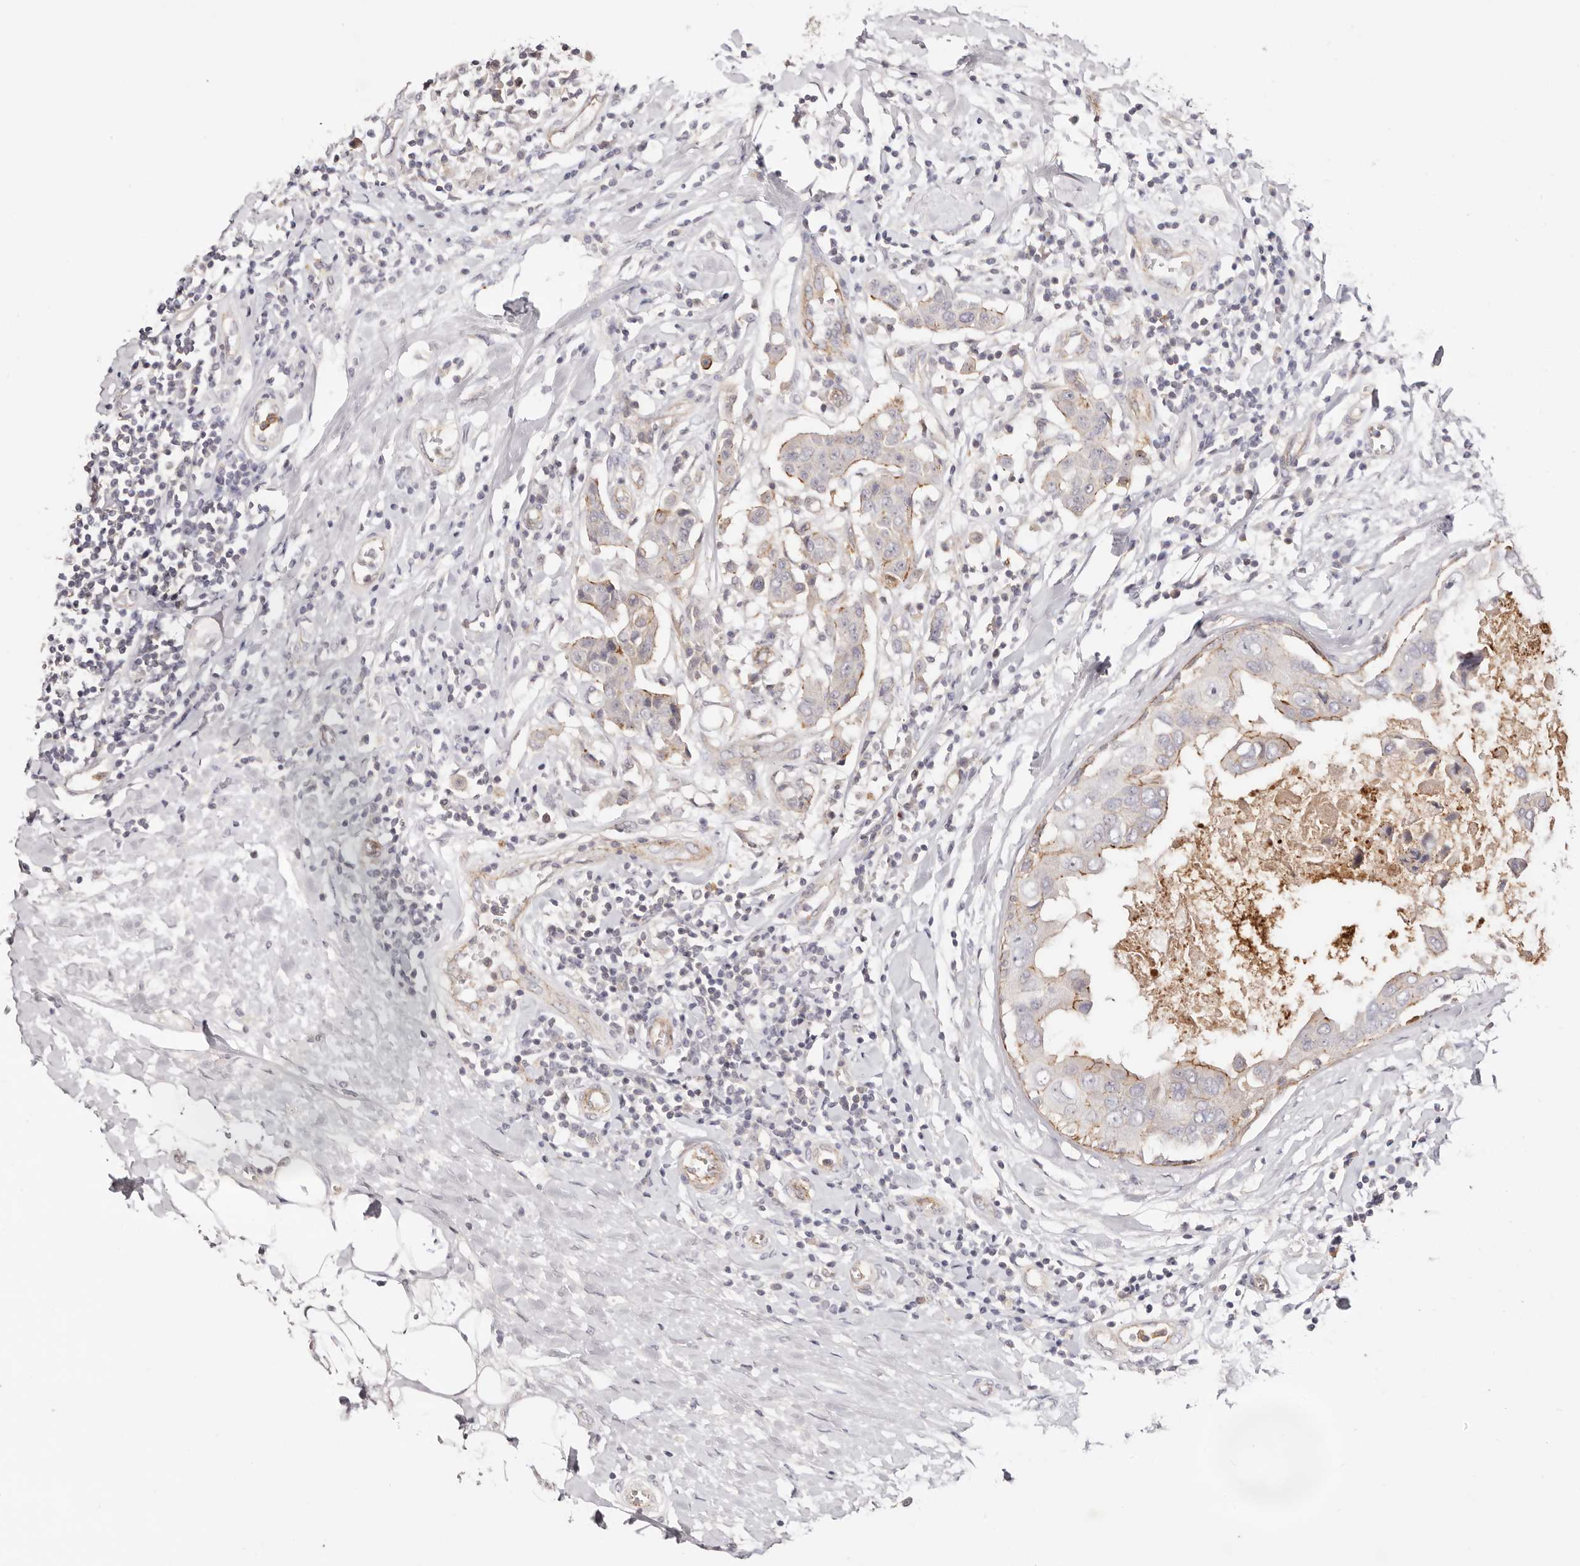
{"staining": {"intensity": "moderate", "quantity": "<25%", "location": "cytoplasmic/membranous"}, "tissue": "breast cancer", "cell_type": "Tumor cells", "image_type": "cancer", "snomed": [{"axis": "morphology", "description": "Duct carcinoma"}, {"axis": "topography", "description": "Breast"}], "caption": "Immunohistochemistry (IHC) of breast invasive ductal carcinoma exhibits low levels of moderate cytoplasmic/membranous expression in approximately <25% of tumor cells.", "gene": "SLC35B2", "patient": {"sex": "female", "age": 27}}